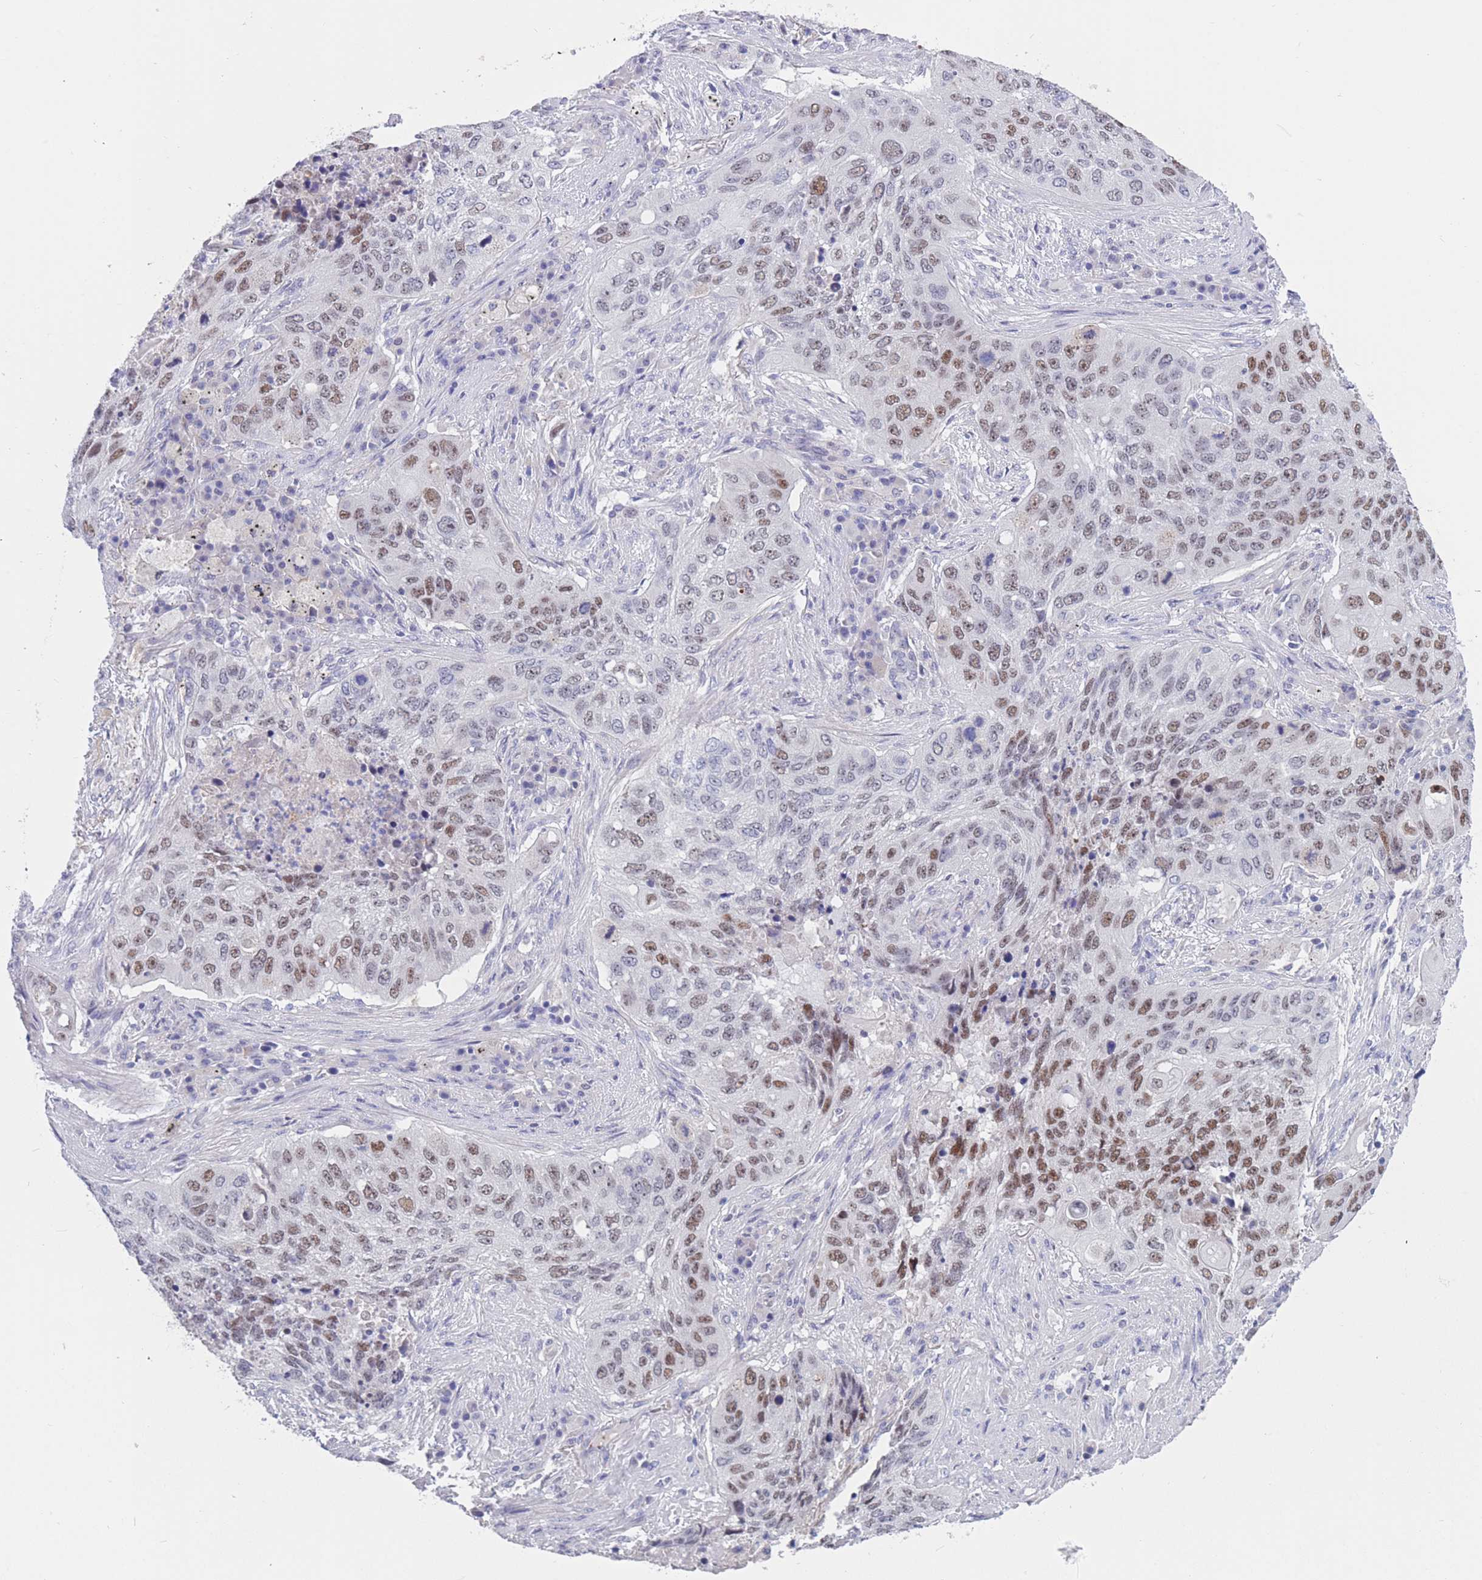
{"staining": {"intensity": "moderate", "quantity": ">75%", "location": "nuclear"}, "tissue": "lung cancer", "cell_type": "Tumor cells", "image_type": "cancer", "snomed": [{"axis": "morphology", "description": "Squamous cell carcinoma, NOS"}, {"axis": "topography", "description": "Lung"}], "caption": "Protein staining of lung squamous cell carcinoma tissue reveals moderate nuclear expression in about >75% of tumor cells.", "gene": "BOP1", "patient": {"sex": "female", "age": 63}}